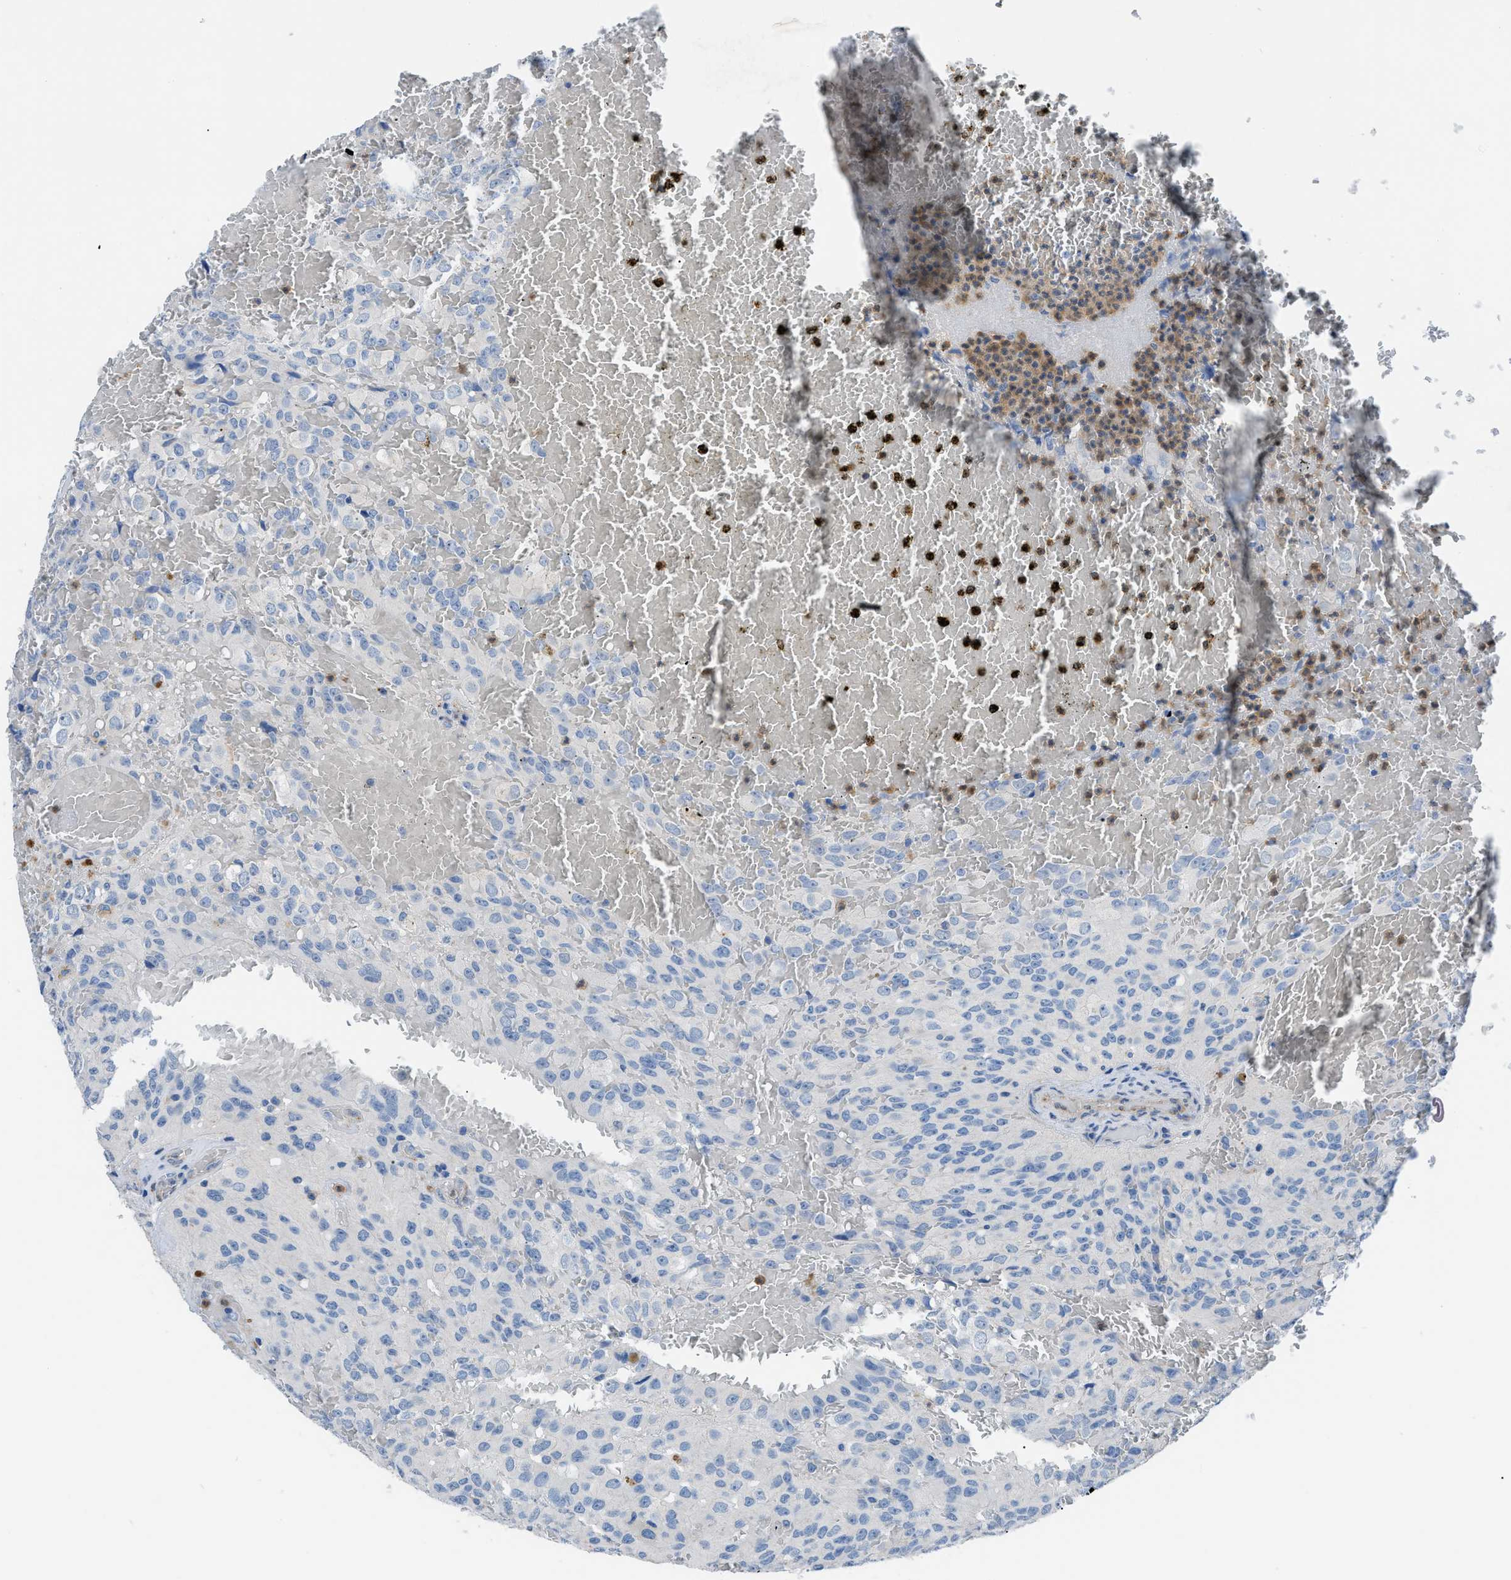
{"staining": {"intensity": "negative", "quantity": "none", "location": "none"}, "tissue": "glioma", "cell_type": "Tumor cells", "image_type": "cancer", "snomed": [{"axis": "morphology", "description": "Glioma, malignant, High grade"}, {"axis": "topography", "description": "Brain"}], "caption": "High power microscopy image of an IHC image of high-grade glioma (malignant), revealing no significant expression in tumor cells.", "gene": "ITPR1", "patient": {"sex": "male", "age": 32}}